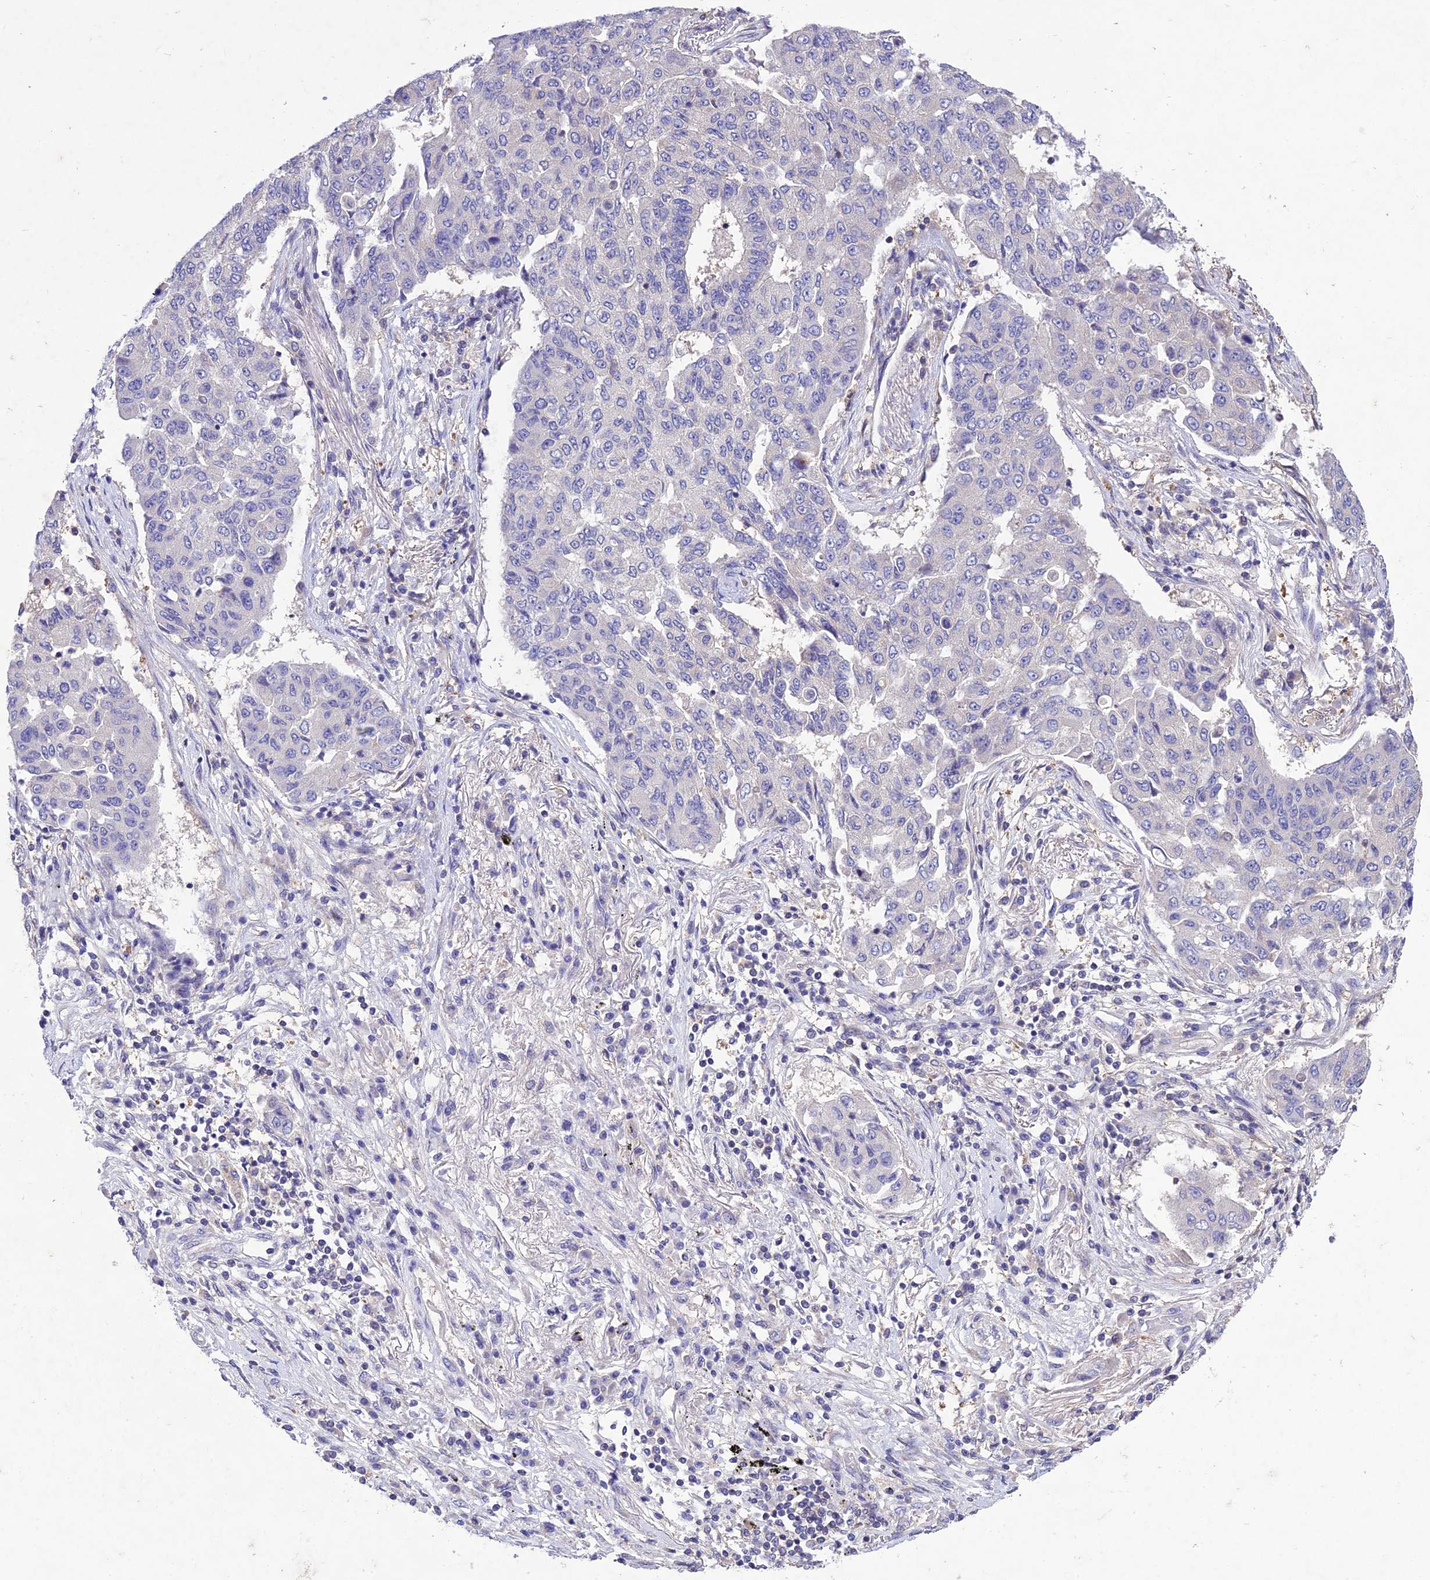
{"staining": {"intensity": "negative", "quantity": "none", "location": "none"}, "tissue": "lung cancer", "cell_type": "Tumor cells", "image_type": "cancer", "snomed": [{"axis": "morphology", "description": "Squamous cell carcinoma, NOS"}, {"axis": "topography", "description": "Lung"}], "caption": "Tumor cells show no significant staining in lung cancer (squamous cell carcinoma).", "gene": "SNX24", "patient": {"sex": "male", "age": 74}}